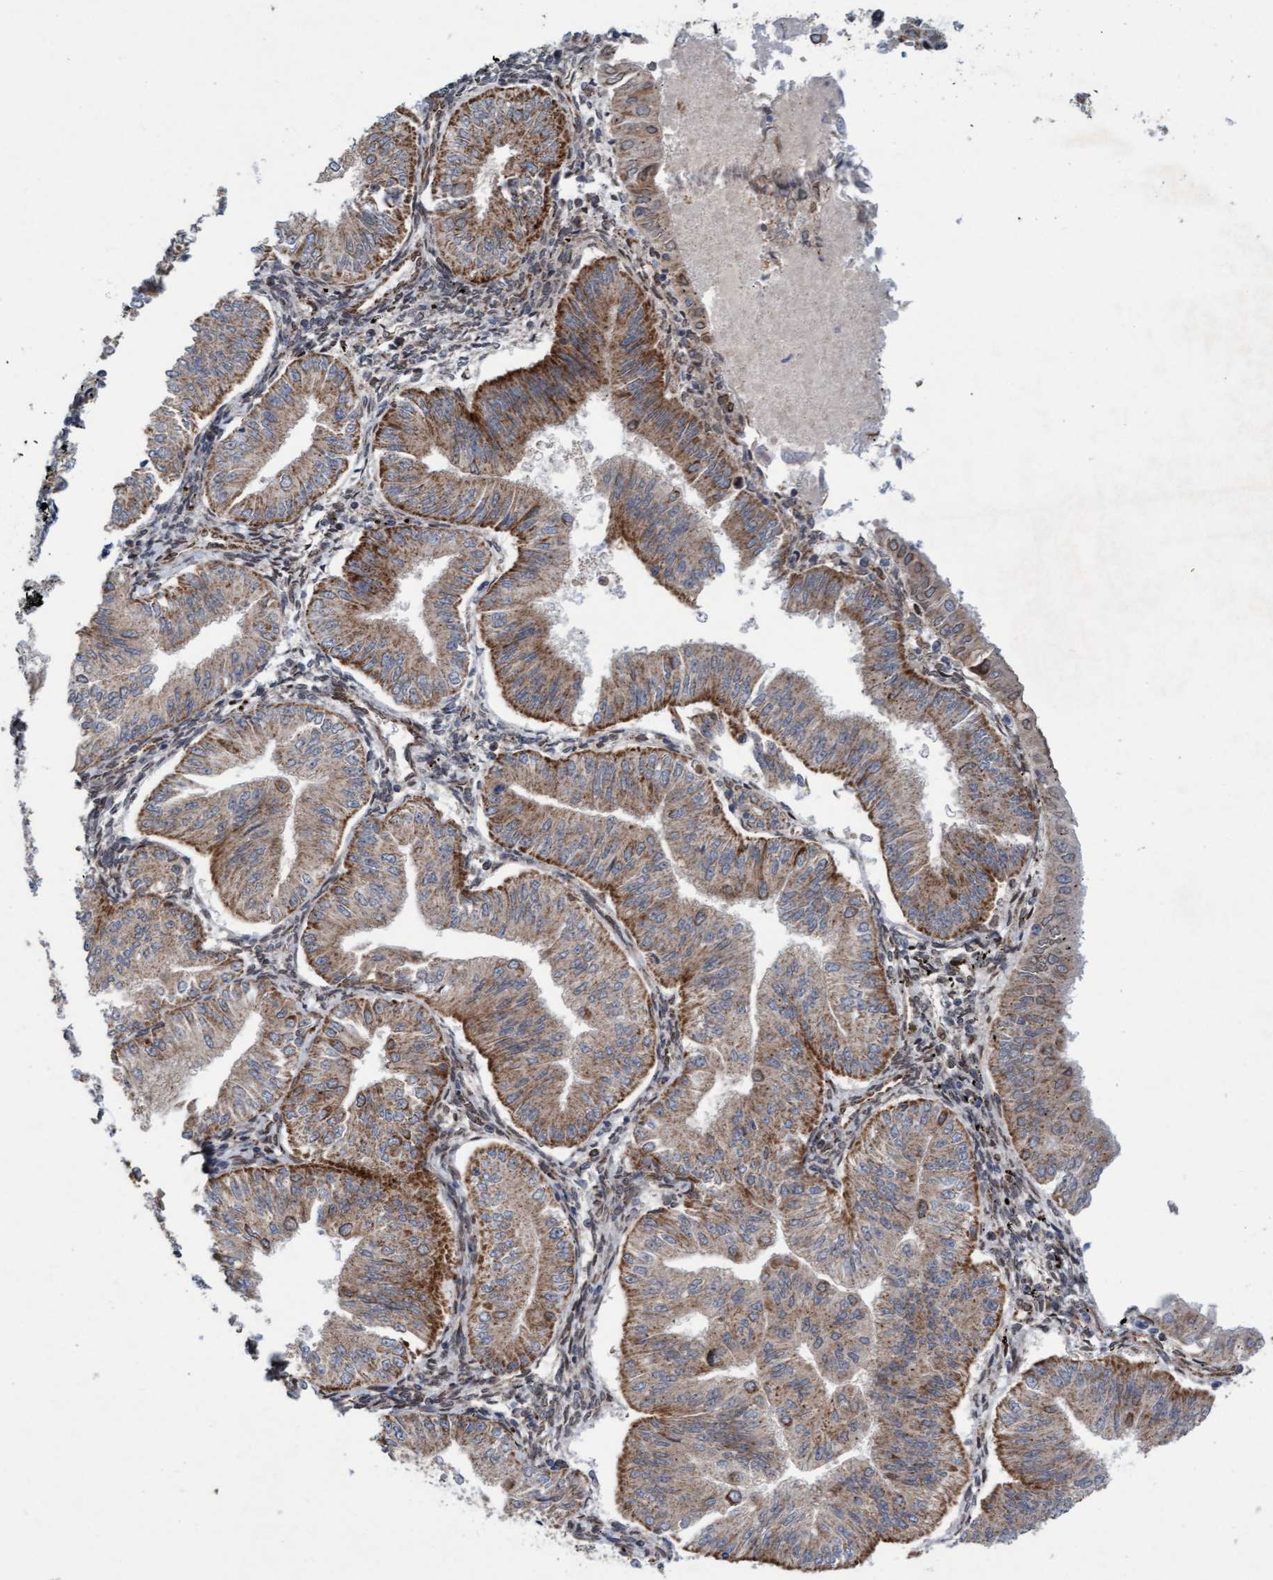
{"staining": {"intensity": "moderate", "quantity": "25%-75%", "location": "cytoplasmic/membranous"}, "tissue": "endometrial cancer", "cell_type": "Tumor cells", "image_type": "cancer", "snomed": [{"axis": "morphology", "description": "Normal tissue, NOS"}, {"axis": "morphology", "description": "Adenocarcinoma, NOS"}, {"axis": "topography", "description": "Endometrium"}], "caption": "A histopathology image showing moderate cytoplasmic/membranous expression in approximately 25%-75% of tumor cells in endometrial cancer (adenocarcinoma), as visualized by brown immunohistochemical staining.", "gene": "MRPS23", "patient": {"sex": "female", "age": 53}}